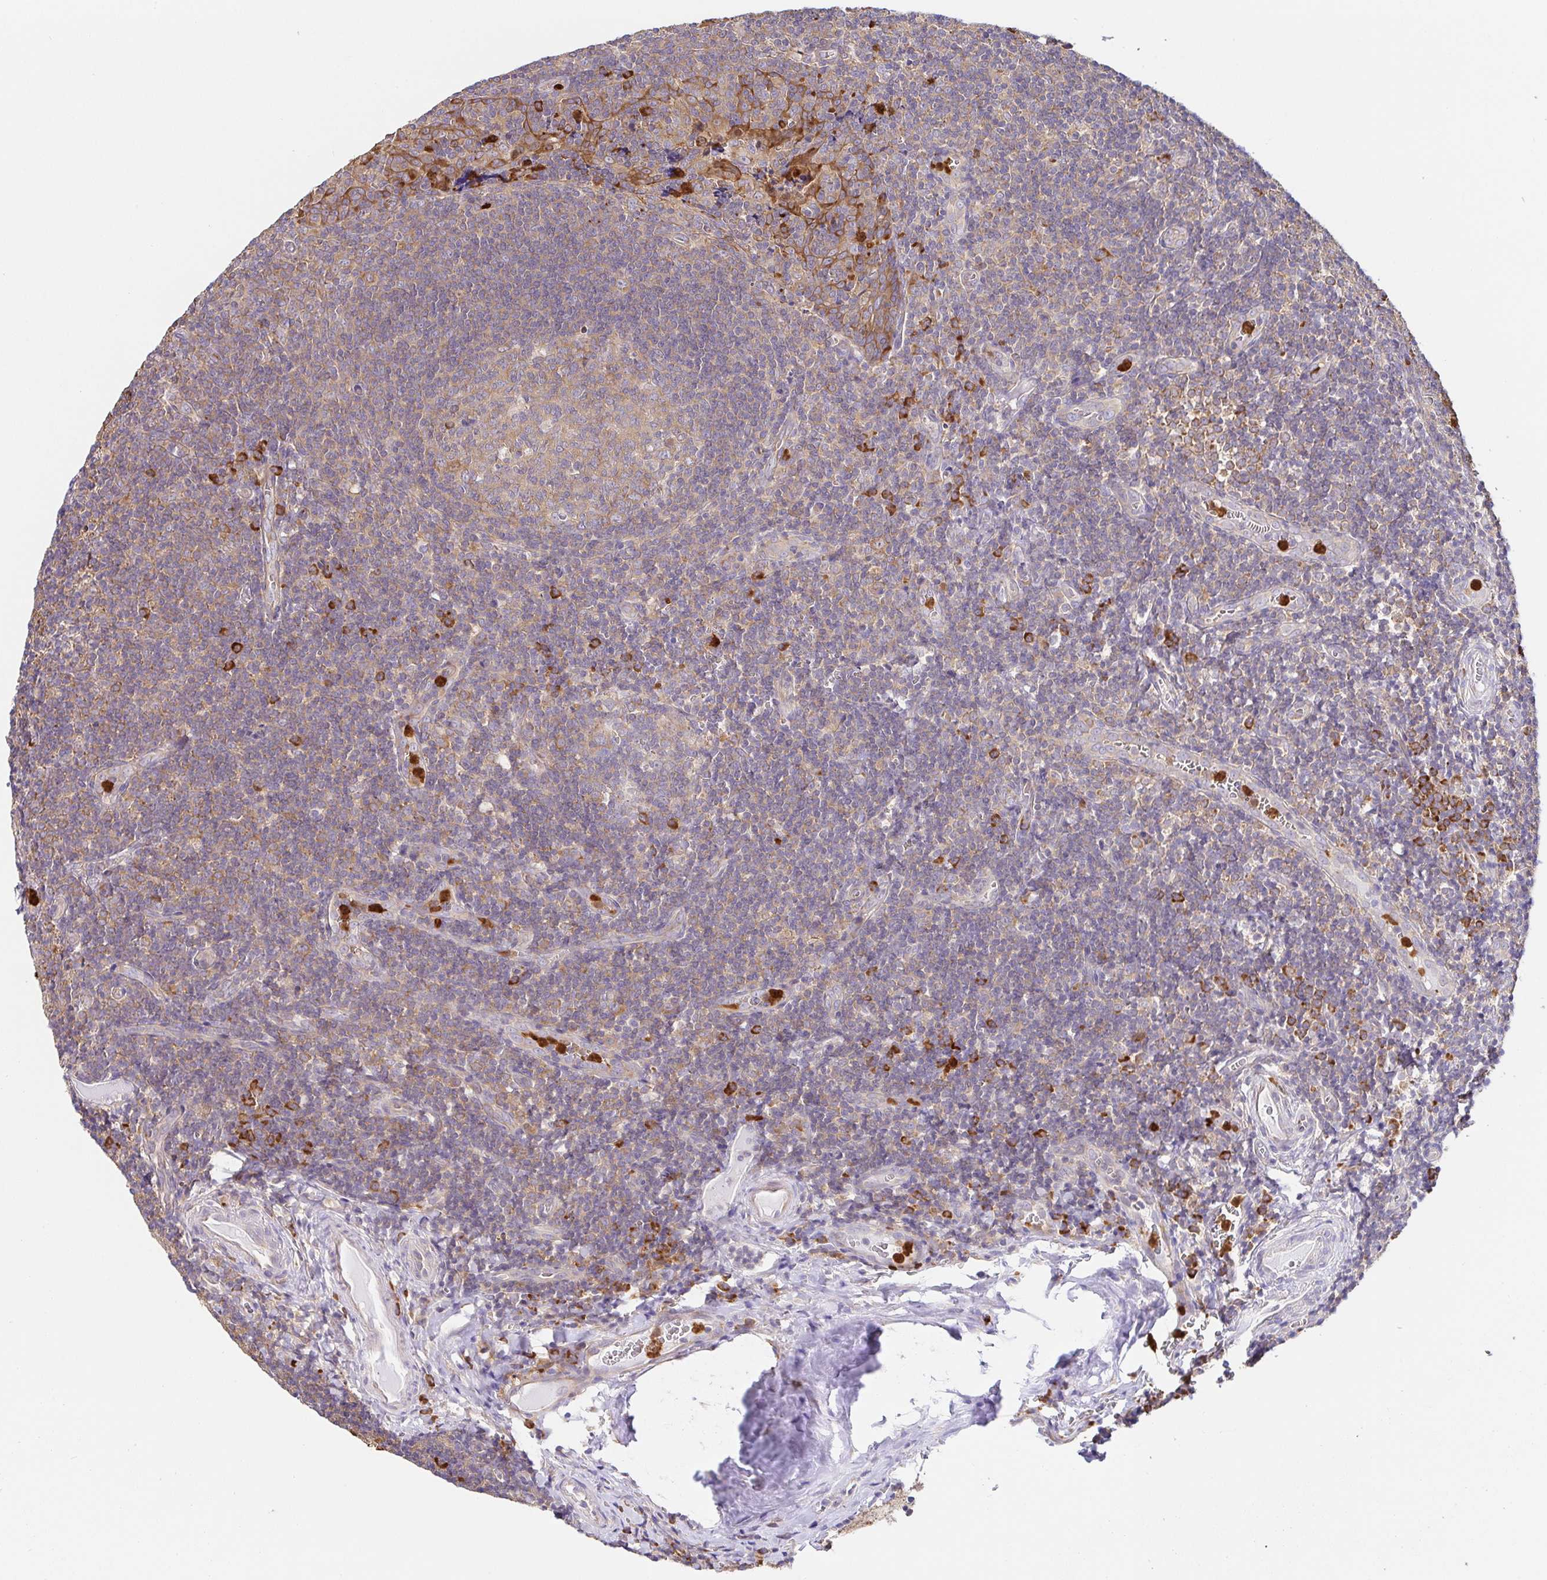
{"staining": {"intensity": "weak", "quantity": "25%-75%", "location": "cytoplasmic/membranous"}, "tissue": "tonsil", "cell_type": "Germinal center cells", "image_type": "normal", "snomed": [{"axis": "morphology", "description": "Normal tissue, NOS"}, {"axis": "morphology", "description": "Inflammation, NOS"}, {"axis": "topography", "description": "Tonsil"}], "caption": "Protein staining by IHC shows weak cytoplasmic/membranous staining in approximately 25%-75% of germinal center cells in benign tonsil.", "gene": "PDPK1", "patient": {"sex": "female", "age": 31}}